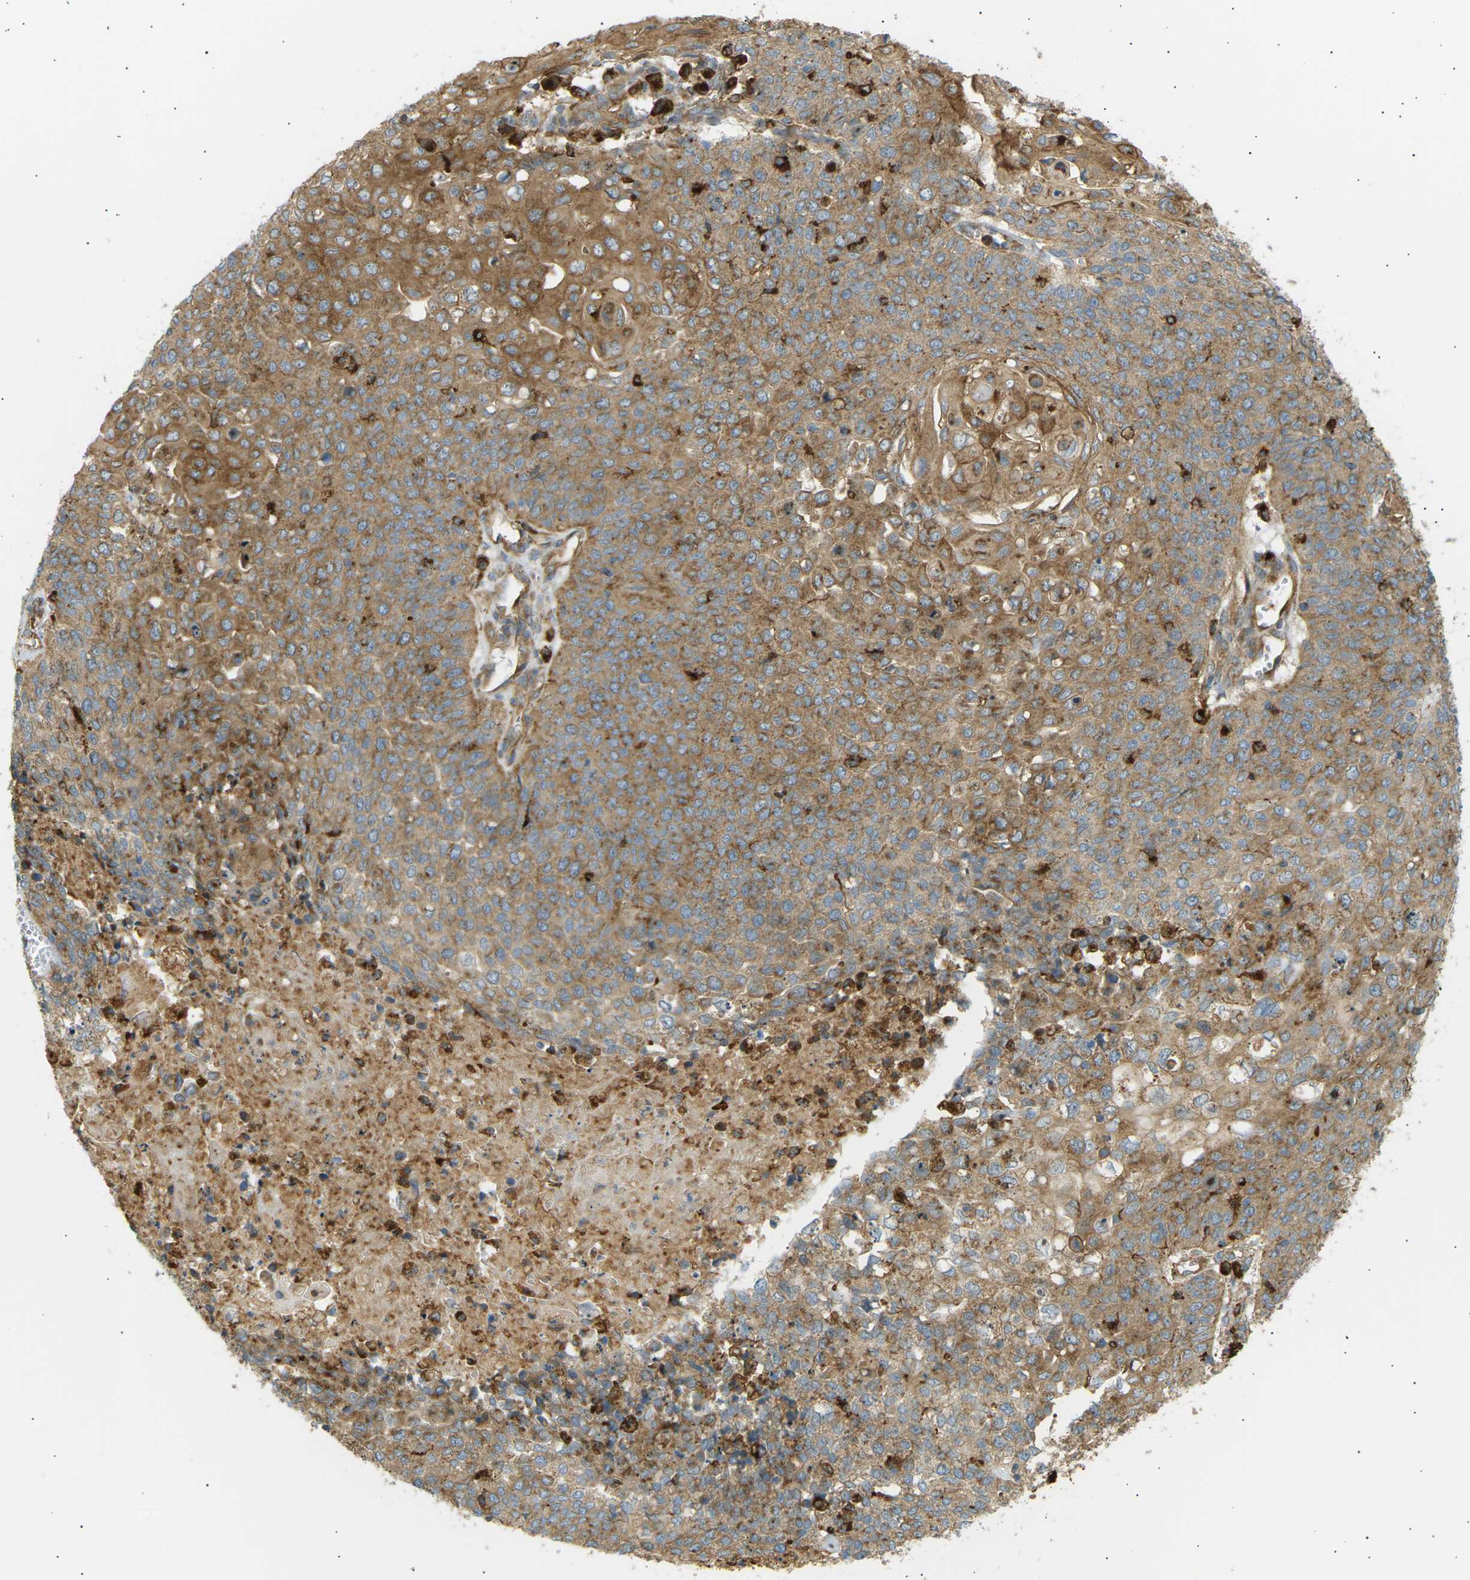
{"staining": {"intensity": "moderate", "quantity": ">75%", "location": "cytoplasmic/membranous"}, "tissue": "cervical cancer", "cell_type": "Tumor cells", "image_type": "cancer", "snomed": [{"axis": "morphology", "description": "Squamous cell carcinoma, NOS"}, {"axis": "topography", "description": "Cervix"}], "caption": "A micrograph of cervical squamous cell carcinoma stained for a protein exhibits moderate cytoplasmic/membranous brown staining in tumor cells.", "gene": "CDK17", "patient": {"sex": "female", "age": 39}}